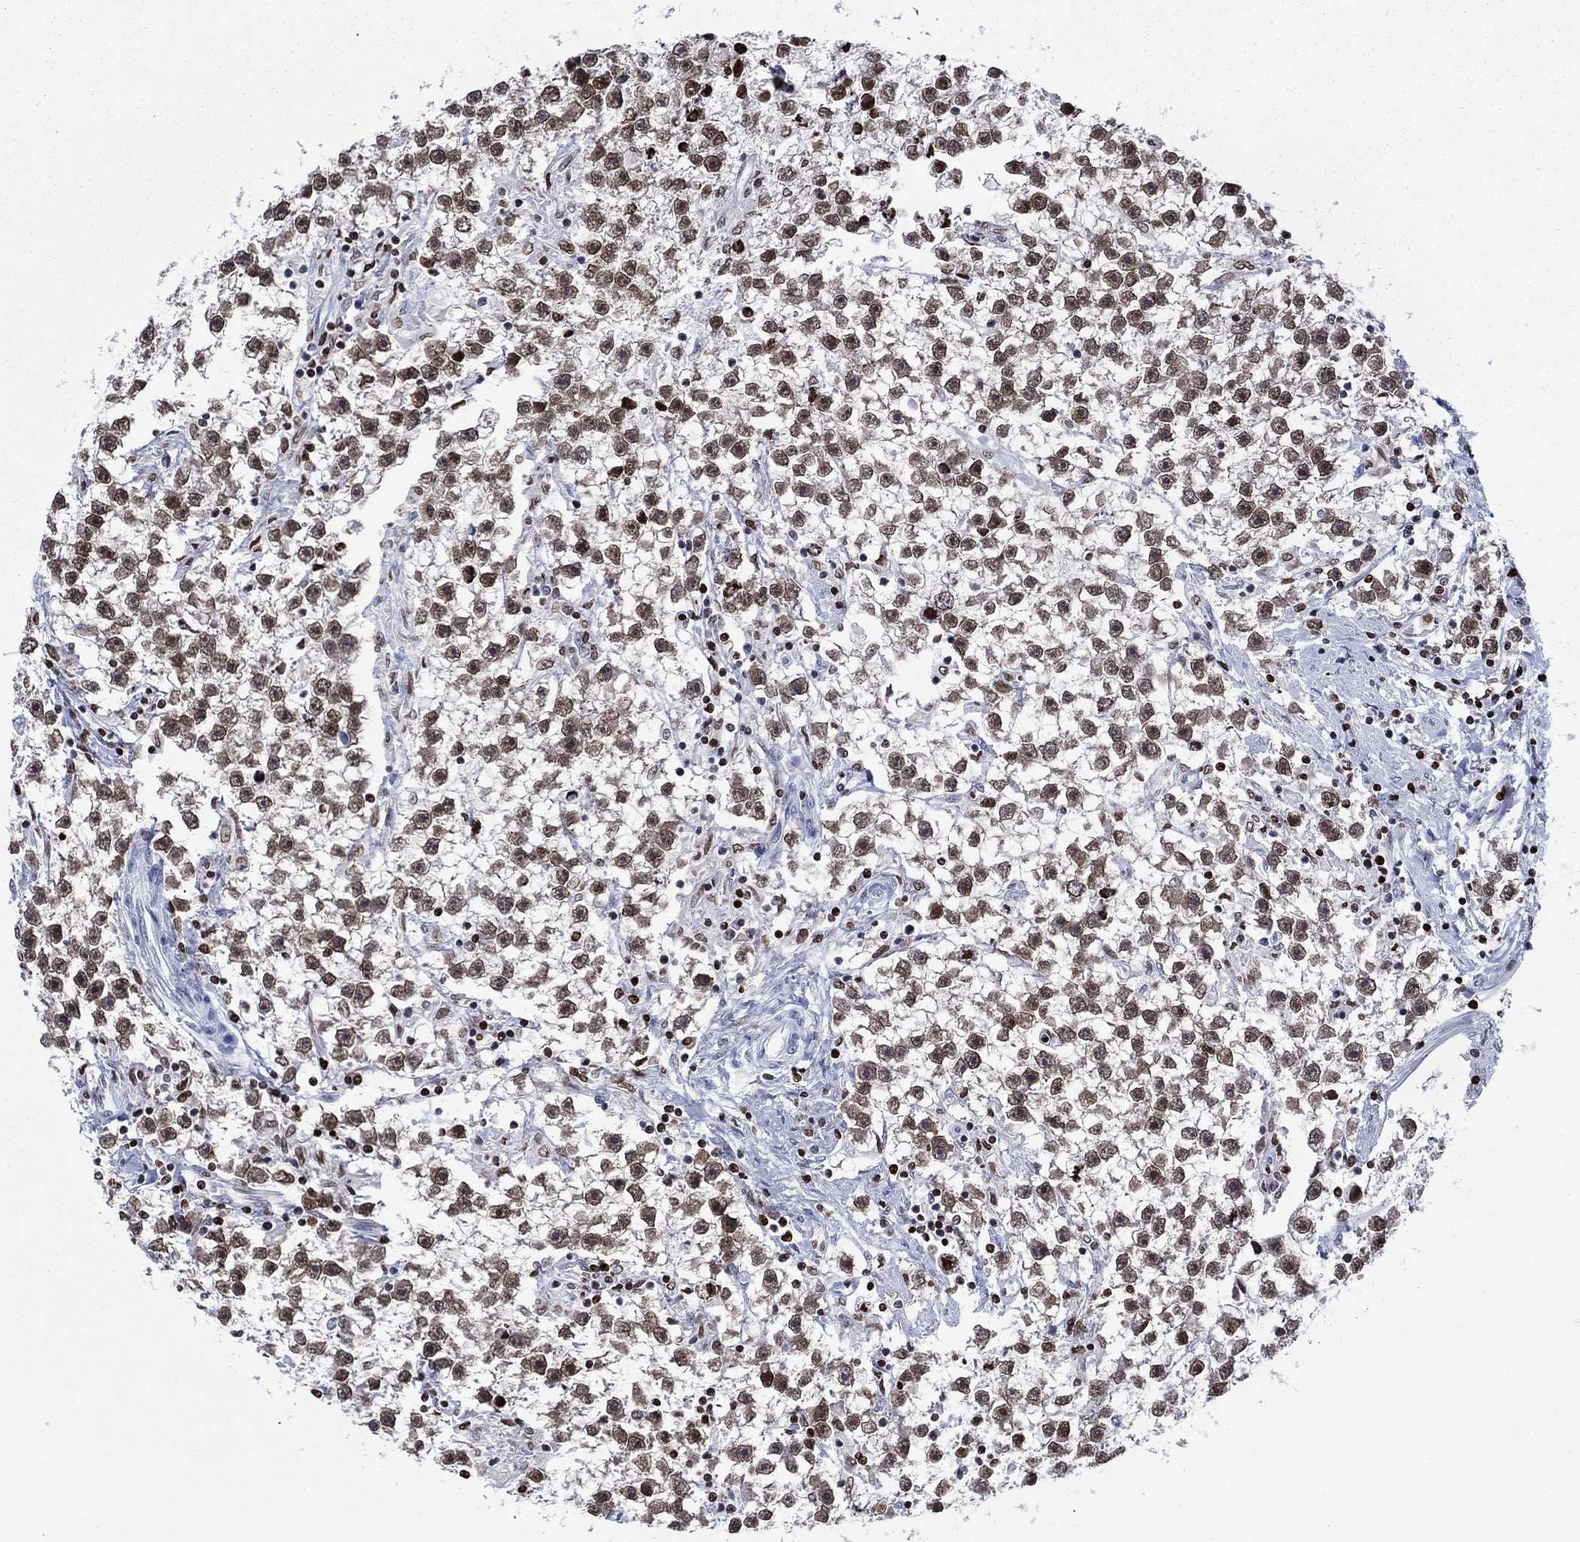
{"staining": {"intensity": "weak", "quantity": ">75%", "location": "nuclear"}, "tissue": "testis cancer", "cell_type": "Tumor cells", "image_type": "cancer", "snomed": [{"axis": "morphology", "description": "Seminoma, NOS"}, {"axis": "topography", "description": "Testis"}], "caption": "Weak nuclear expression is appreciated in about >75% of tumor cells in testis seminoma.", "gene": "HMGA1", "patient": {"sex": "male", "age": 59}}